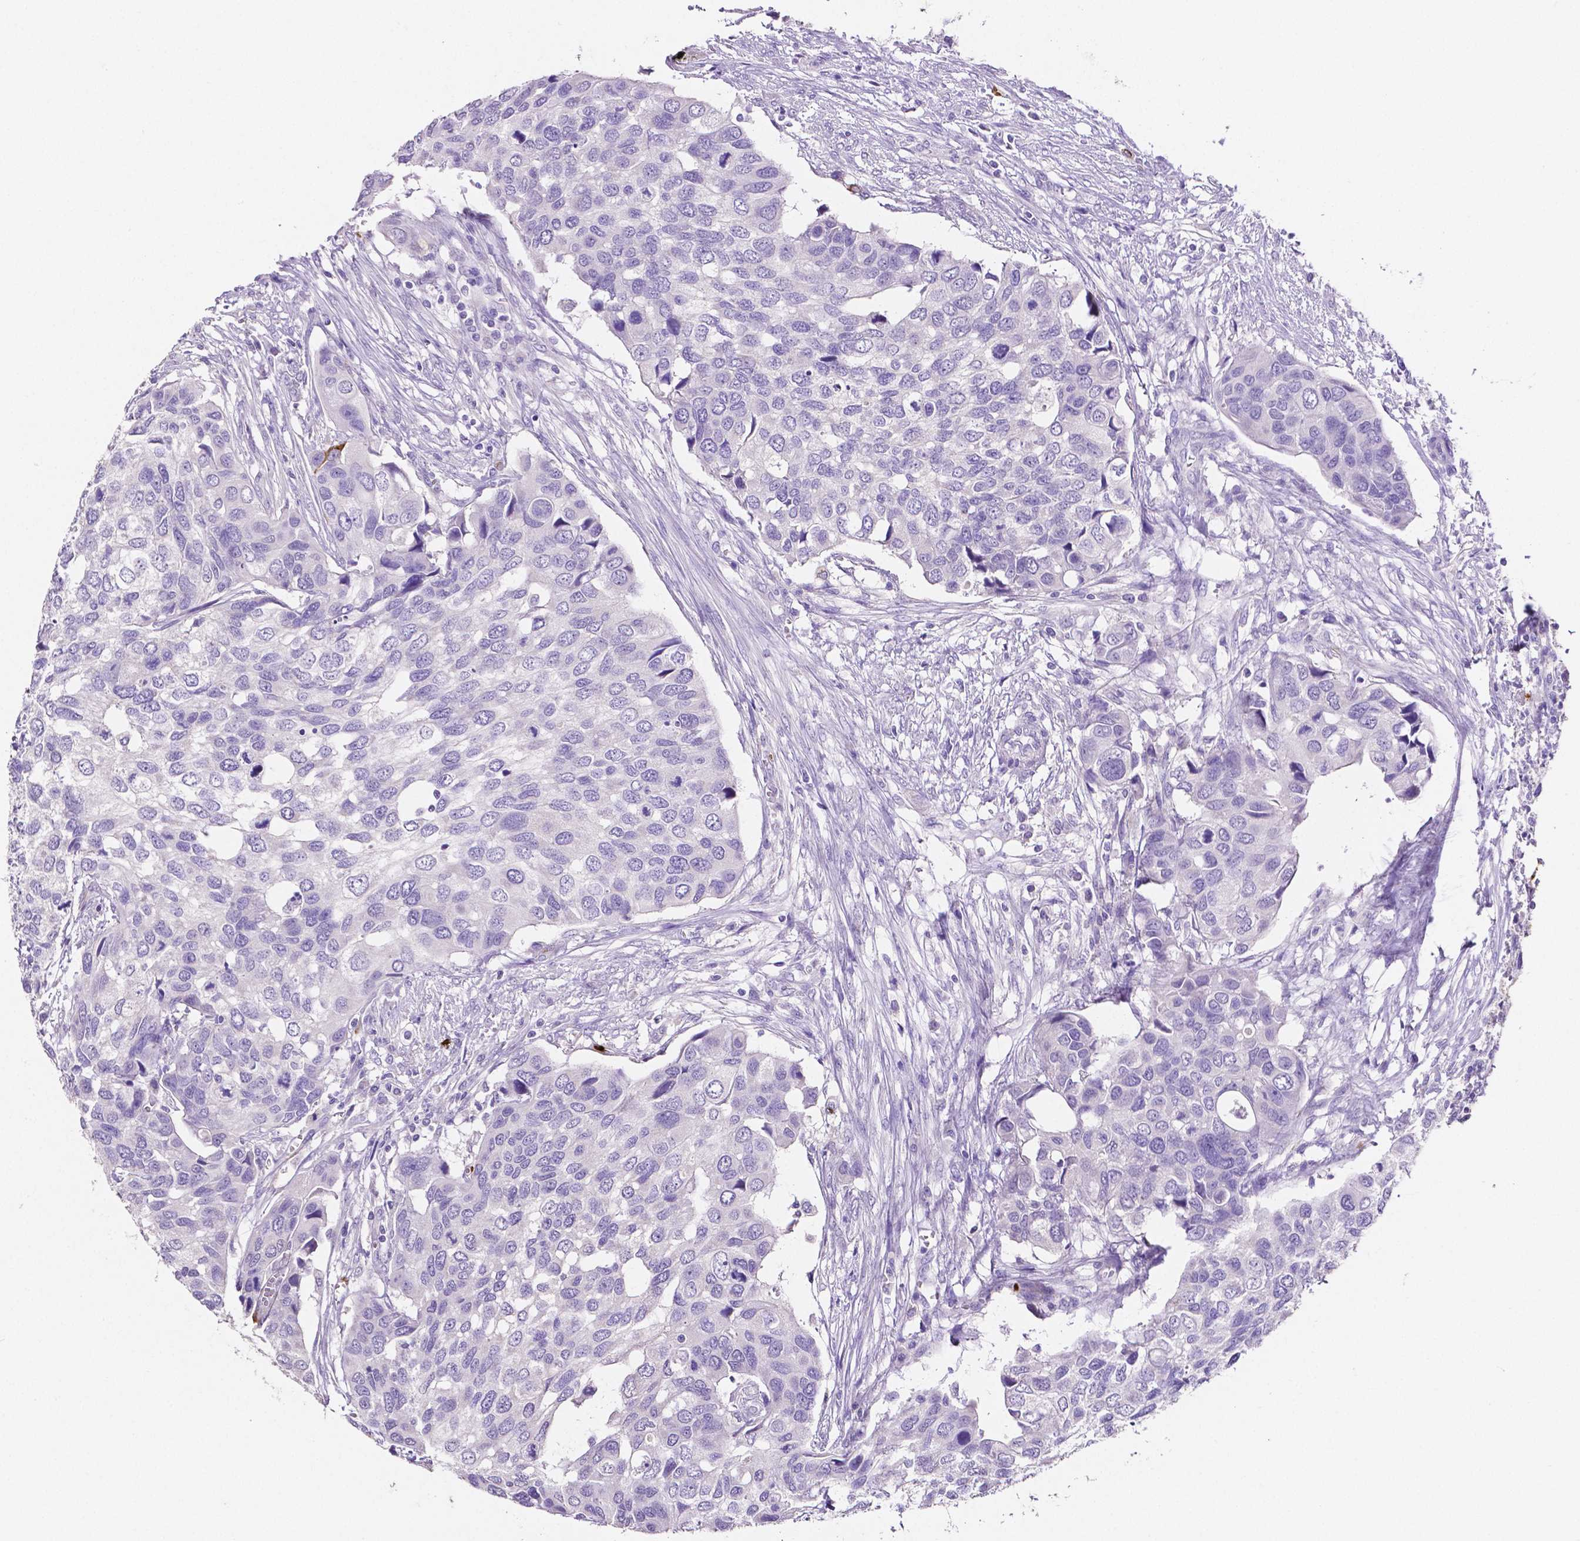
{"staining": {"intensity": "negative", "quantity": "none", "location": "none"}, "tissue": "urothelial cancer", "cell_type": "Tumor cells", "image_type": "cancer", "snomed": [{"axis": "morphology", "description": "Urothelial carcinoma, High grade"}, {"axis": "topography", "description": "Urinary bladder"}], "caption": "Urothelial cancer stained for a protein using immunohistochemistry exhibits no positivity tumor cells.", "gene": "MMP9", "patient": {"sex": "male", "age": 60}}